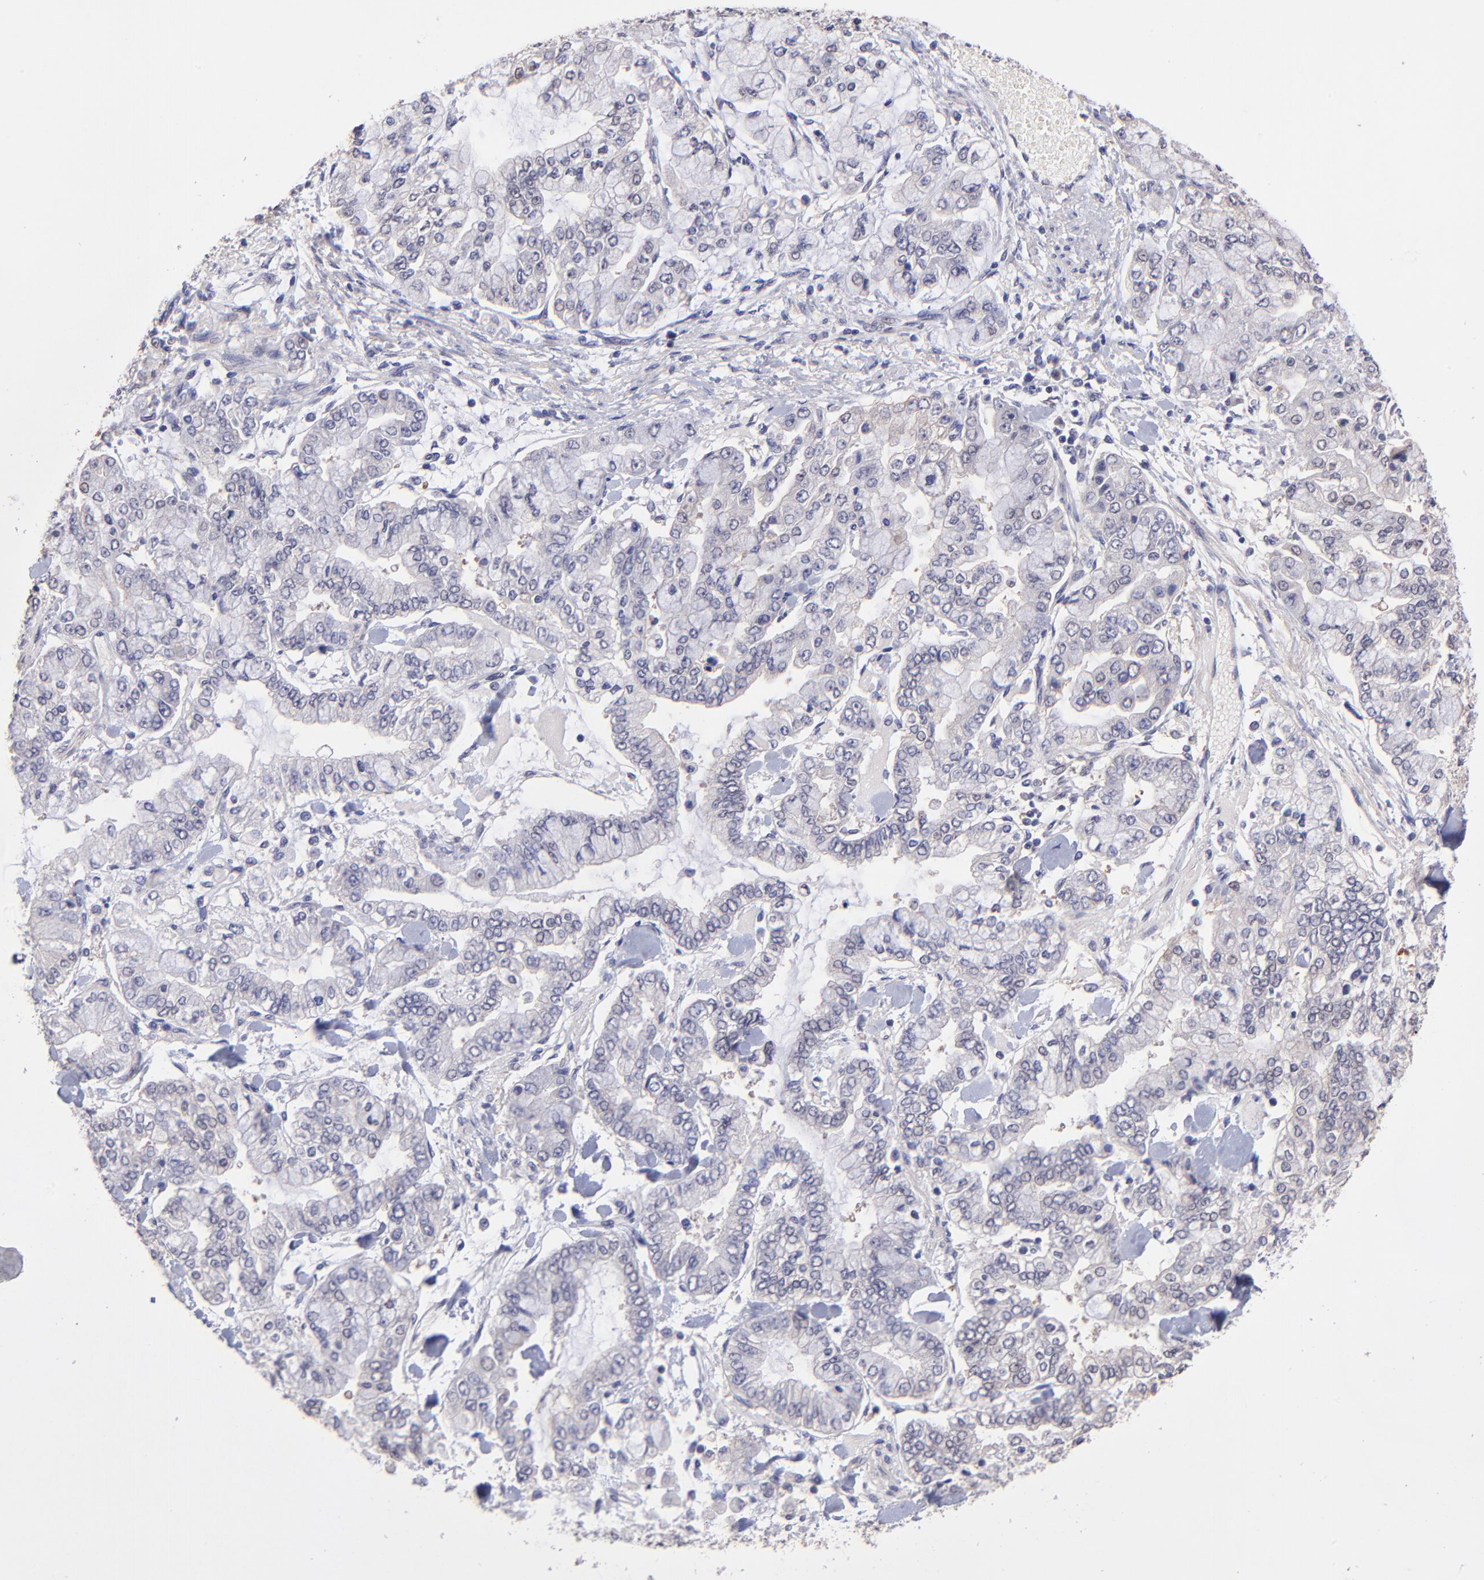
{"staining": {"intensity": "weak", "quantity": "<25%", "location": "cytoplasmic/membranous"}, "tissue": "stomach cancer", "cell_type": "Tumor cells", "image_type": "cancer", "snomed": [{"axis": "morphology", "description": "Normal tissue, NOS"}, {"axis": "morphology", "description": "Adenocarcinoma, NOS"}, {"axis": "topography", "description": "Stomach, upper"}, {"axis": "topography", "description": "Stomach"}], "caption": "DAB (3,3'-diaminobenzidine) immunohistochemical staining of human stomach adenocarcinoma exhibits no significant positivity in tumor cells.", "gene": "NSF", "patient": {"sex": "male", "age": 76}}